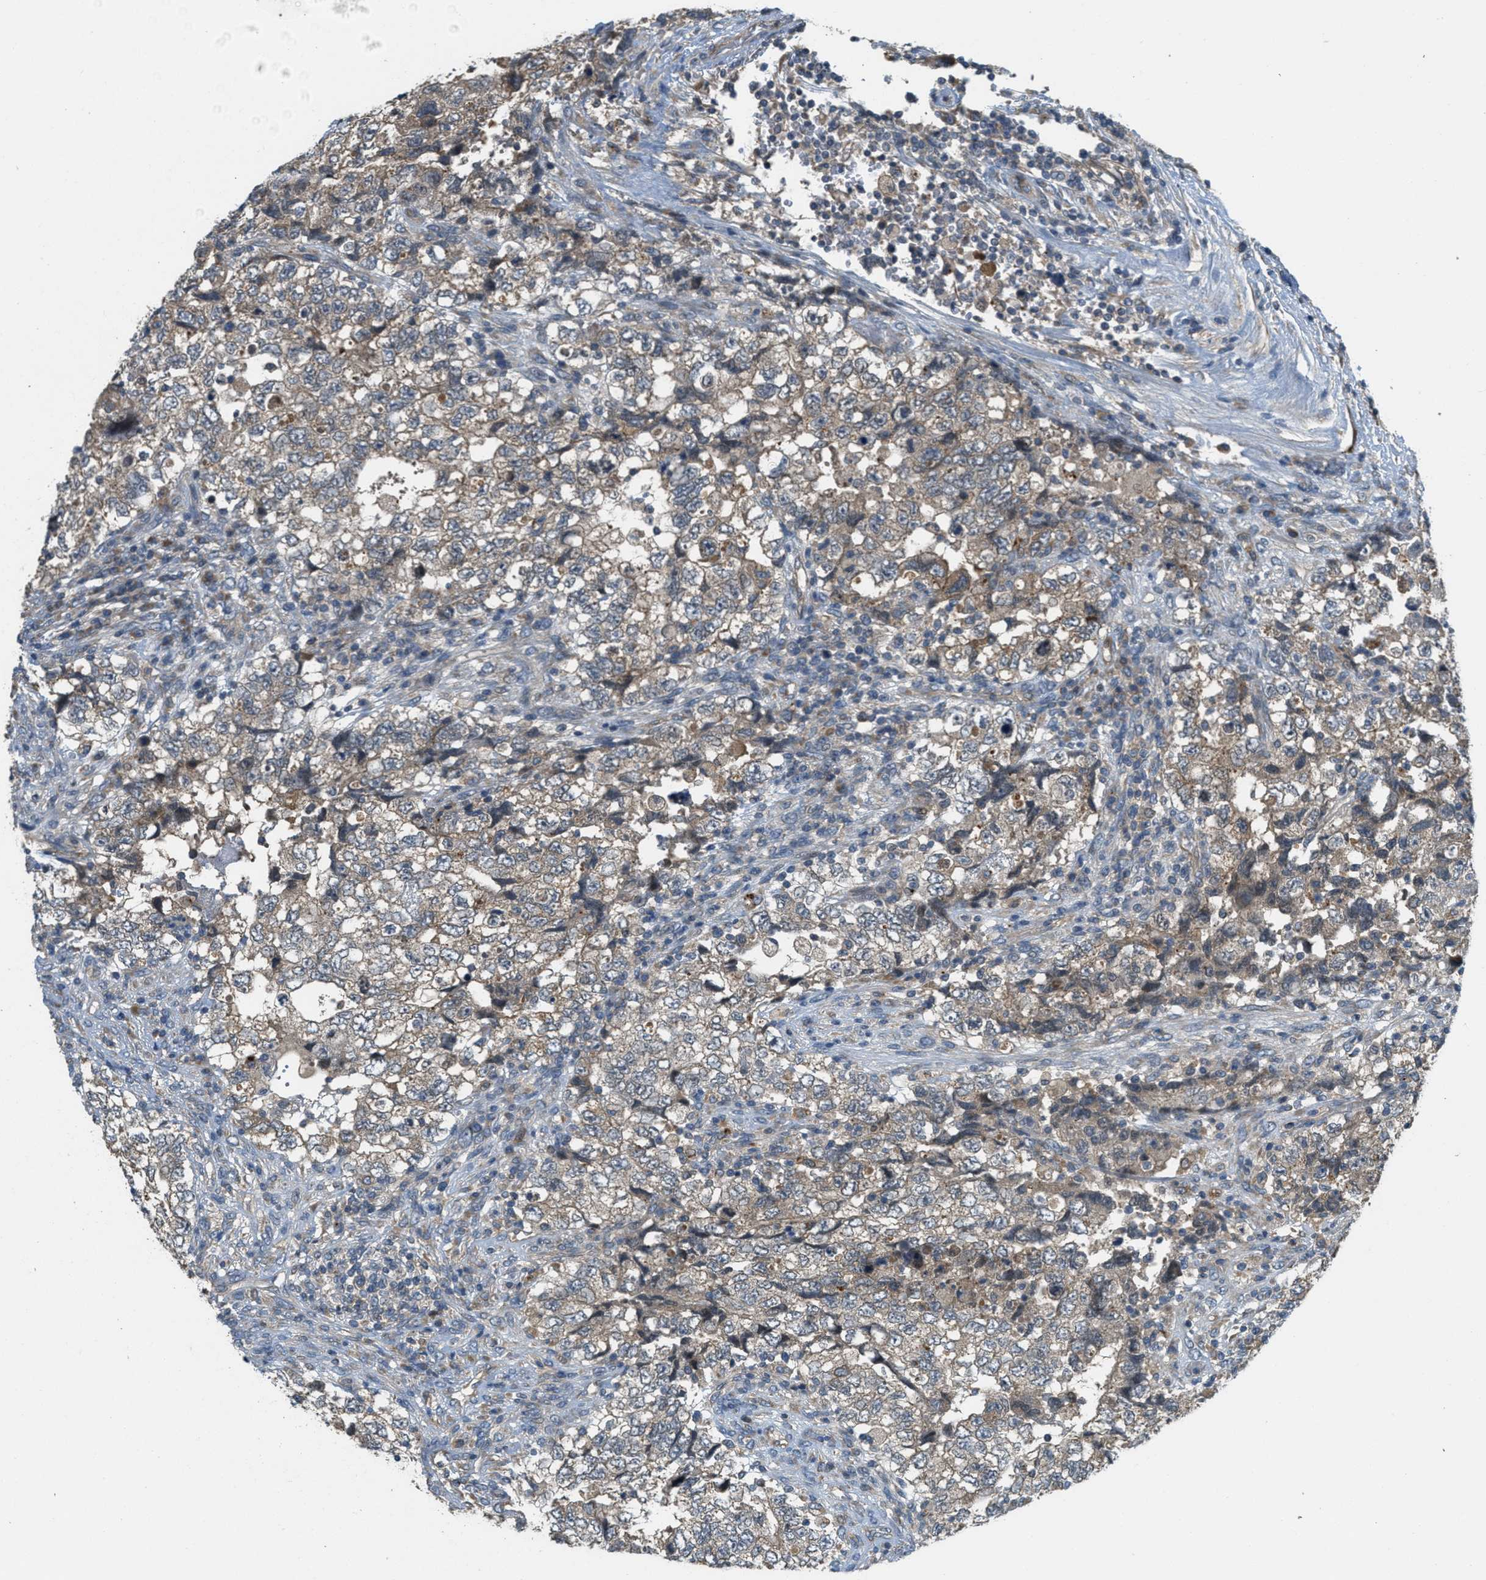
{"staining": {"intensity": "moderate", "quantity": ">75%", "location": "cytoplasmic/membranous"}, "tissue": "testis cancer", "cell_type": "Tumor cells", "image_type": "cancer", "snomed": [{"axis": "morphology", "description": "Carcinoma, Embryonal, NOS"}, {"axis": "topography", "description": "Testis"}], "caption": "Immunohistochemical staining of embryonal carcinoma (testis) reveals moderate cytoplasmic/membranous protein staining in about >75% of tumor cells.", "gene": "ADCY6", "patient": {"sex": "male", "age": 36}}